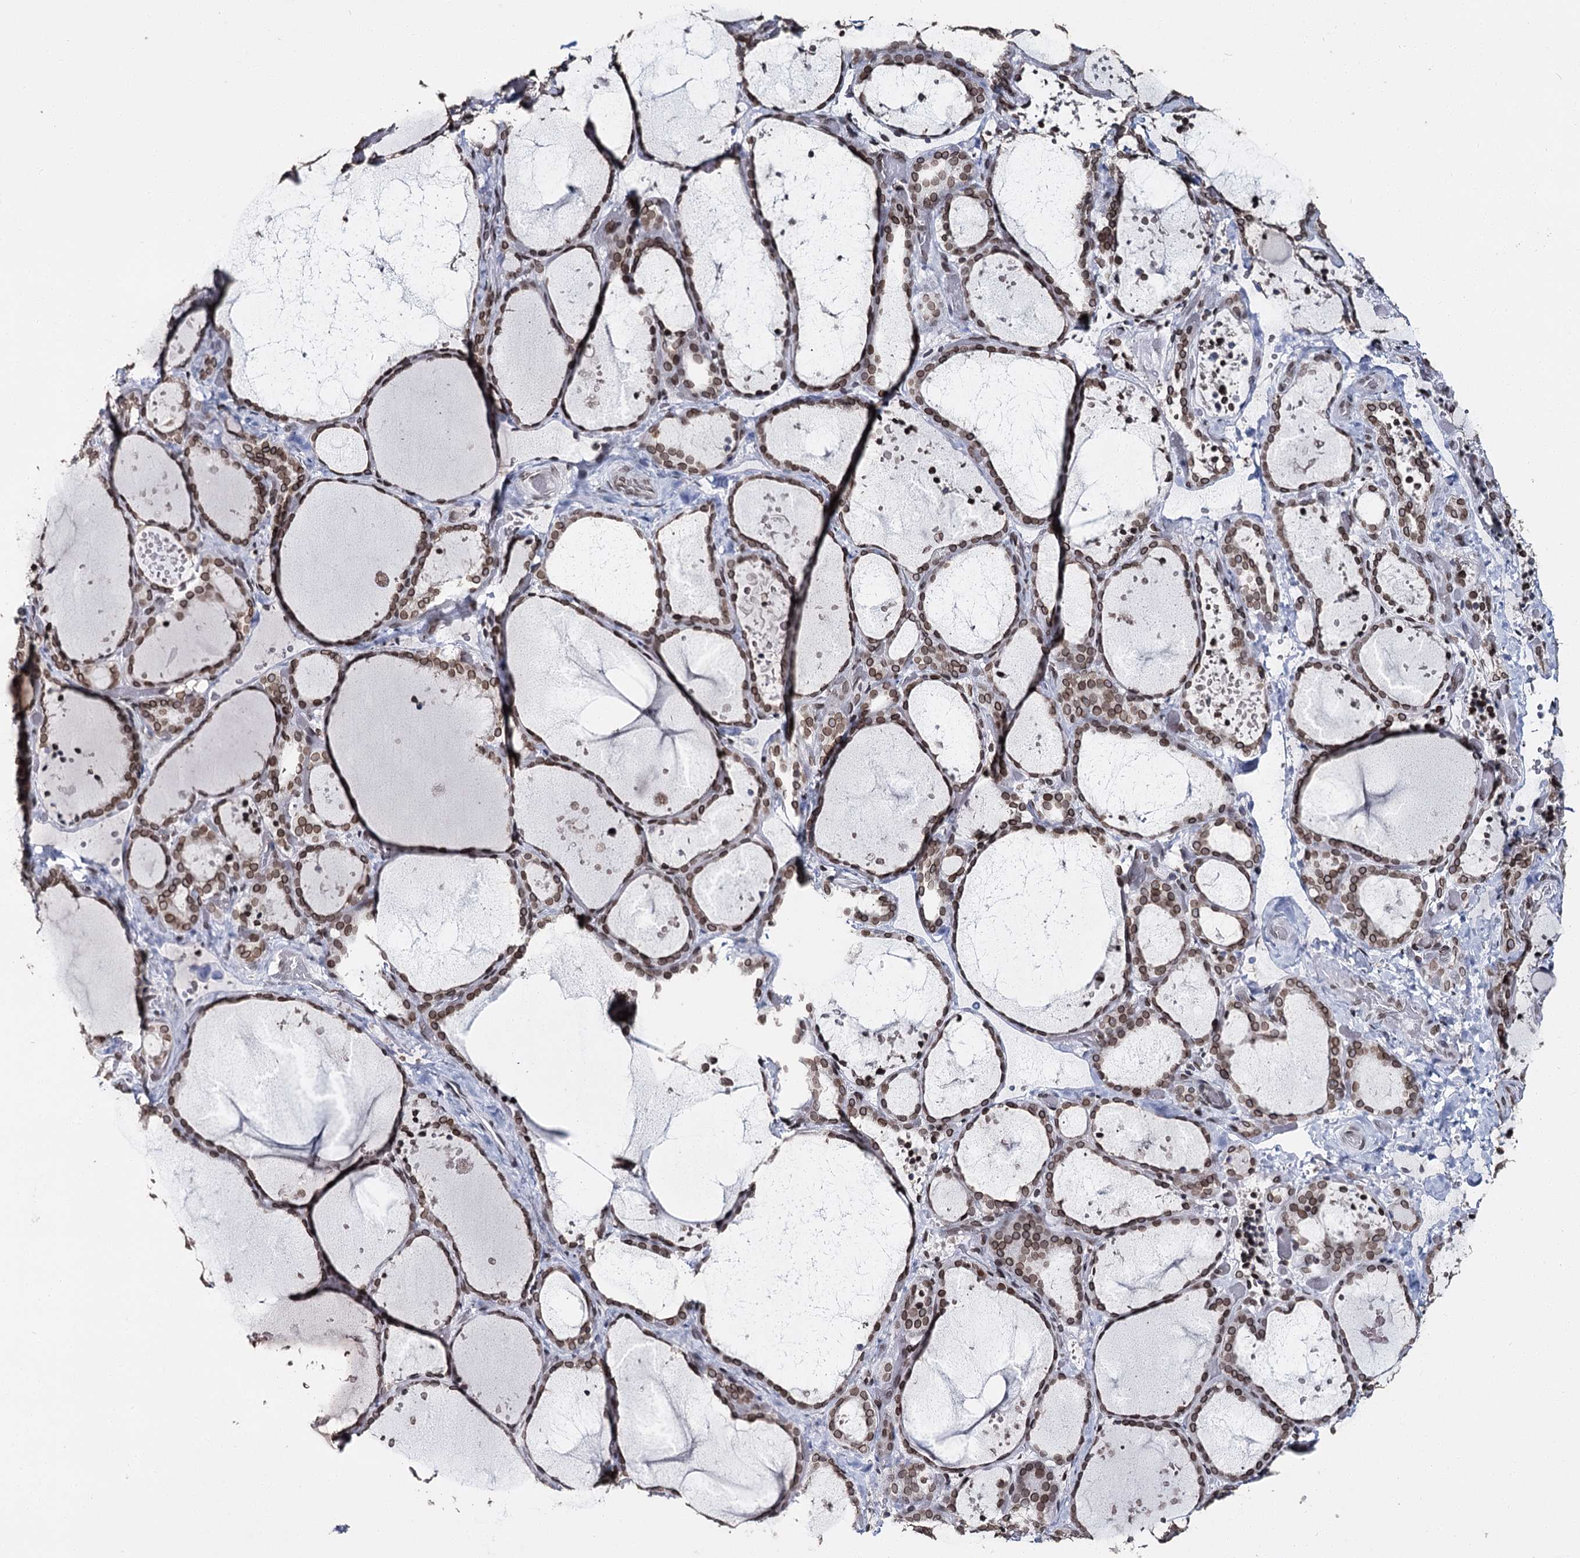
{"staining": {"intensity": "moderate", "quantity": ">75%", "location": "cytoplasmic/membranous,nuclear"}, "tissue": "thyroid gland", "cell_type": "Glandular cells", "image_type": "normal", "snomed": [{"axis": "morphology", "description": "Normal tissue, NOS"}, {"axis": "topography", "description": "Thyroid gland"}], "caption": "Protein analysis of normal thyroid gland exhibits moderate cytoplasmic/membranous,nuclear expression in approximately >75% of glandular cells.", "gene": "KIAA0930", "patient": {"sex": "female", "age": 44}}